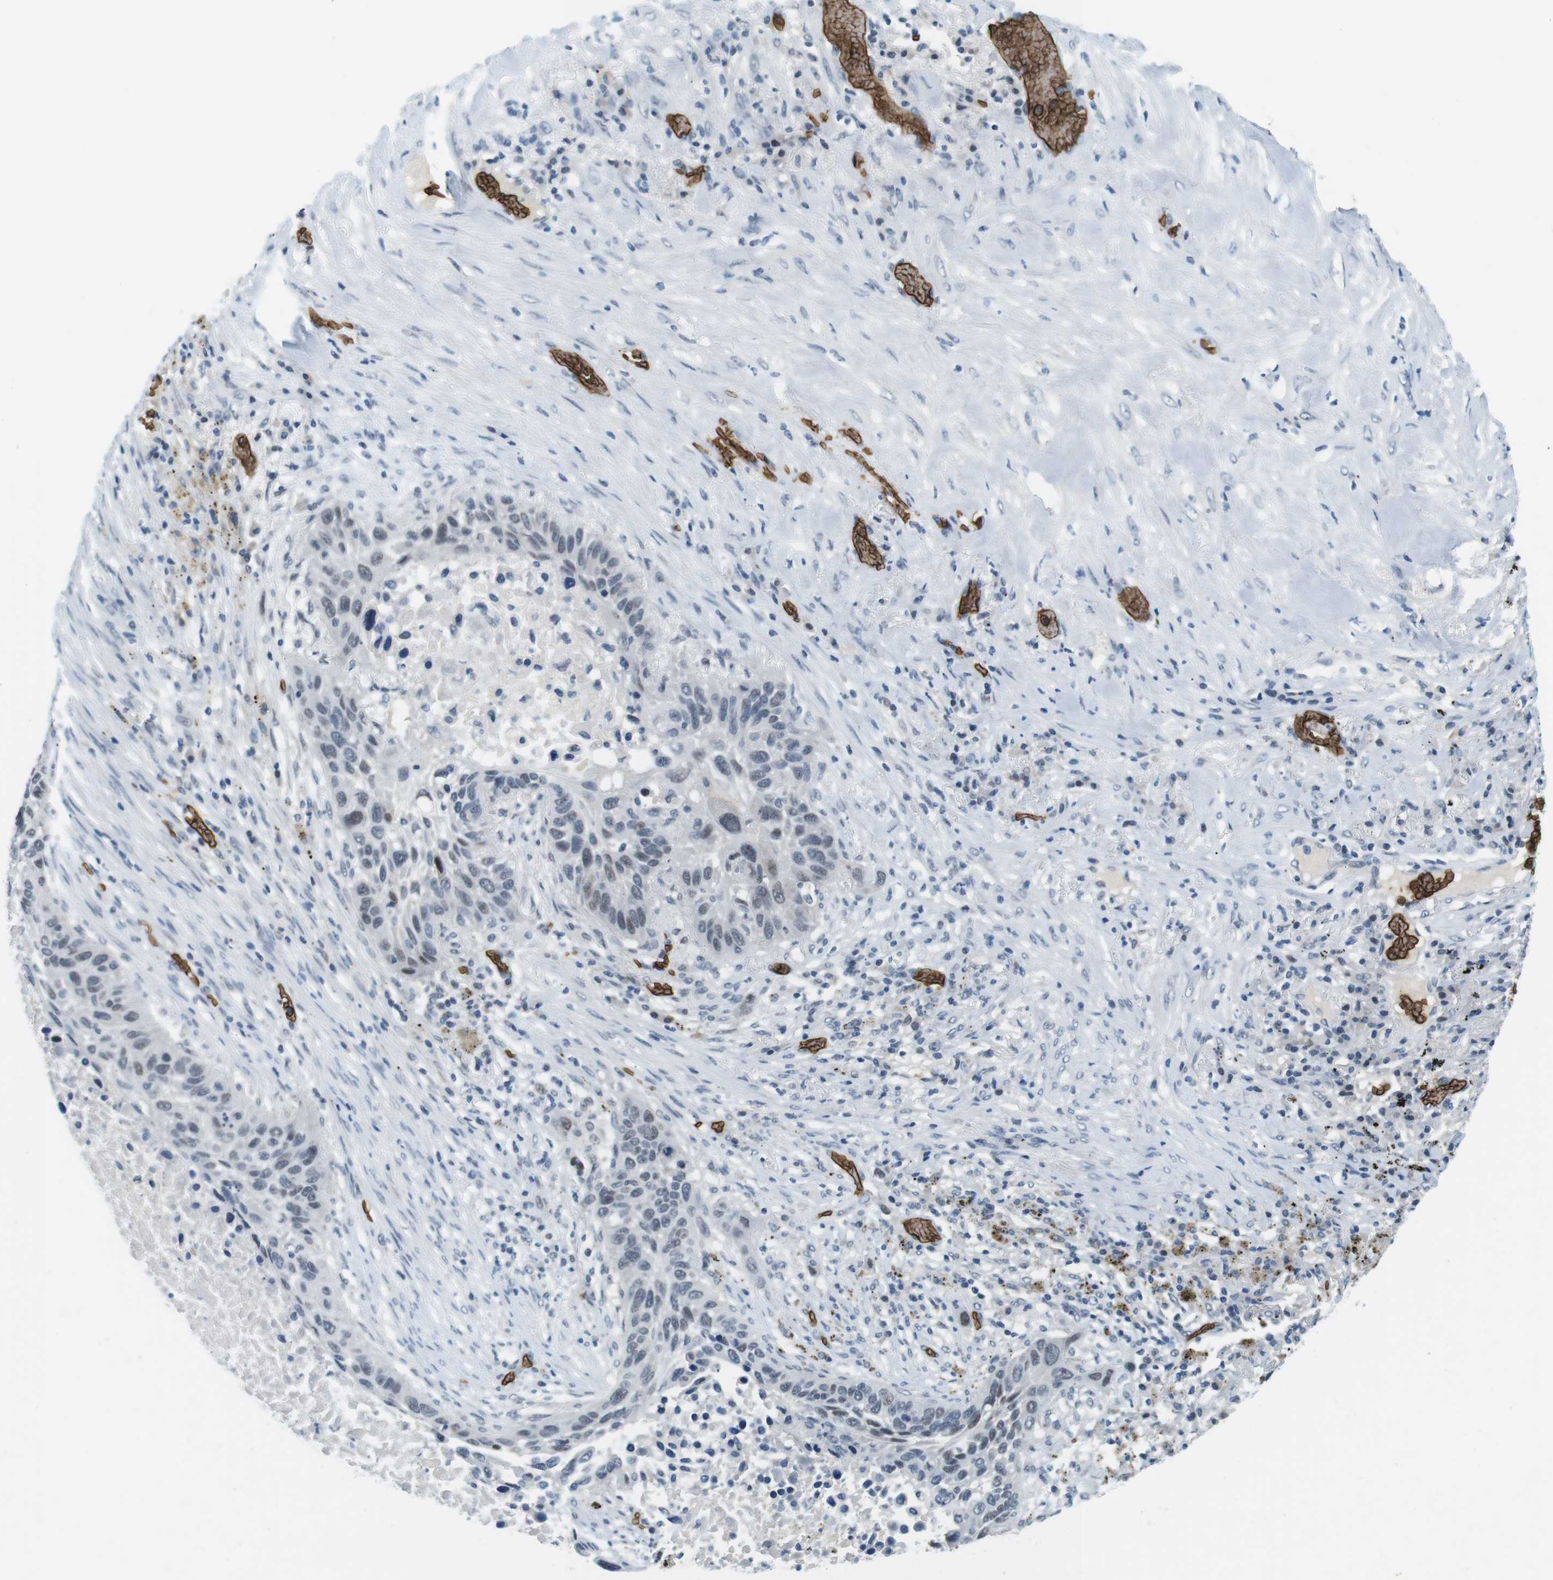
{"staining": {"intensity": "weak", "quantity": "25%-75%", "location": "nuclear"}, "tissue": "lung cancer", "cell_type": "Tumor cells", "image_type": "cancer", "snomed": [{"axis": "morphology", "description": "Squamous cell carcinoma, NOS"}, {"axis": "topography", "description": "Lung"}], "caption": "IHC image of neoplastic tissue: human lung cancer stained using IHC demonstrates low levels of weak protein expression localized specifically in the nuclear of tumor cells, appearing as a nuclear brown color.", "gene": "SLC4A1", "patient": {"sex": "male", "age": 57}}